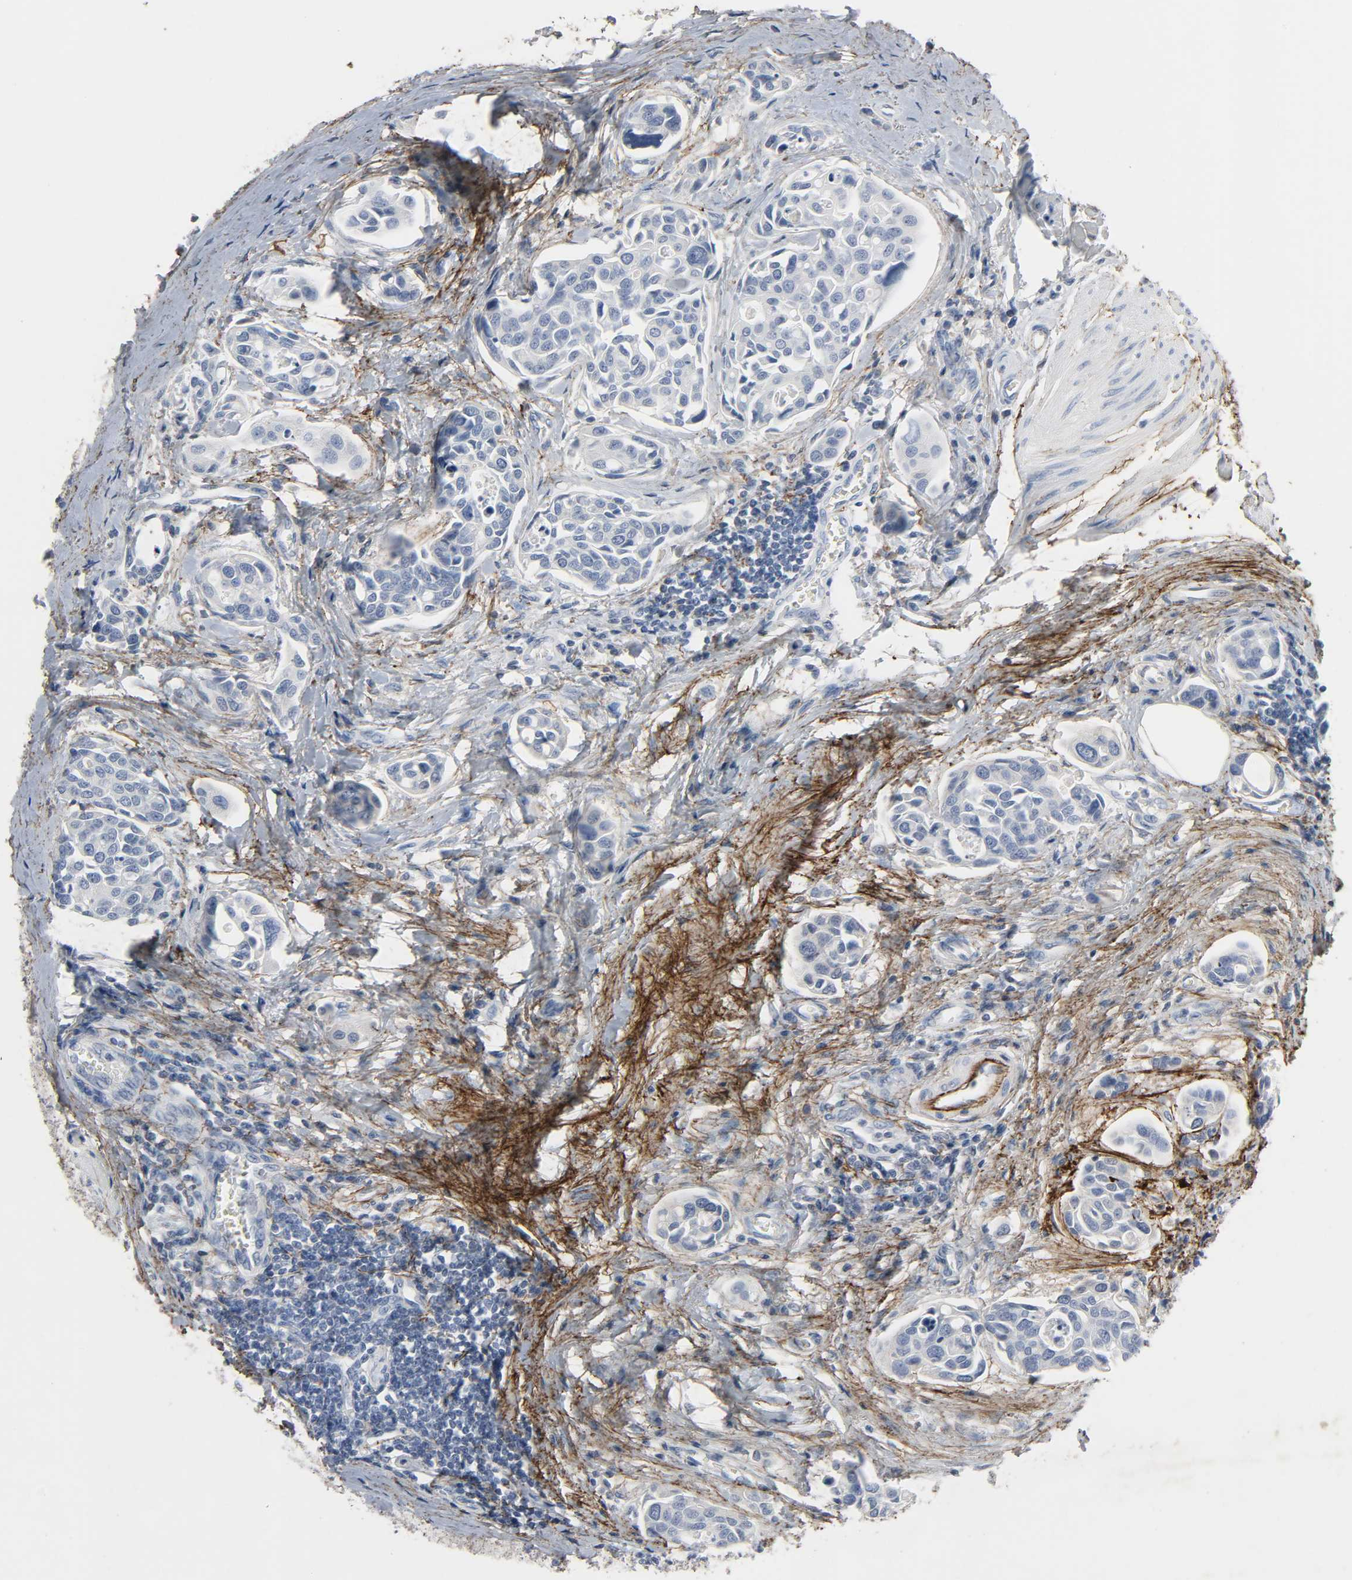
{"staining": {"intensity": "negative", "quantity": "none", "location": "none"}, "tissue": "urothelial cancer", "cell_type": "Tumor cells", "image_type": "cancer", "snomed": [{"axis": "morphology", "description": "Urothelial carcinoma, High grade"}, {"axis": "topography", "description": "Urinary bladder"}], "caption": "Tumor cells show no significant protein staining in high-grade urothelial carcinoma.", "gene": "FBLN5", "patient": {"sex": "male", "age": 78}}